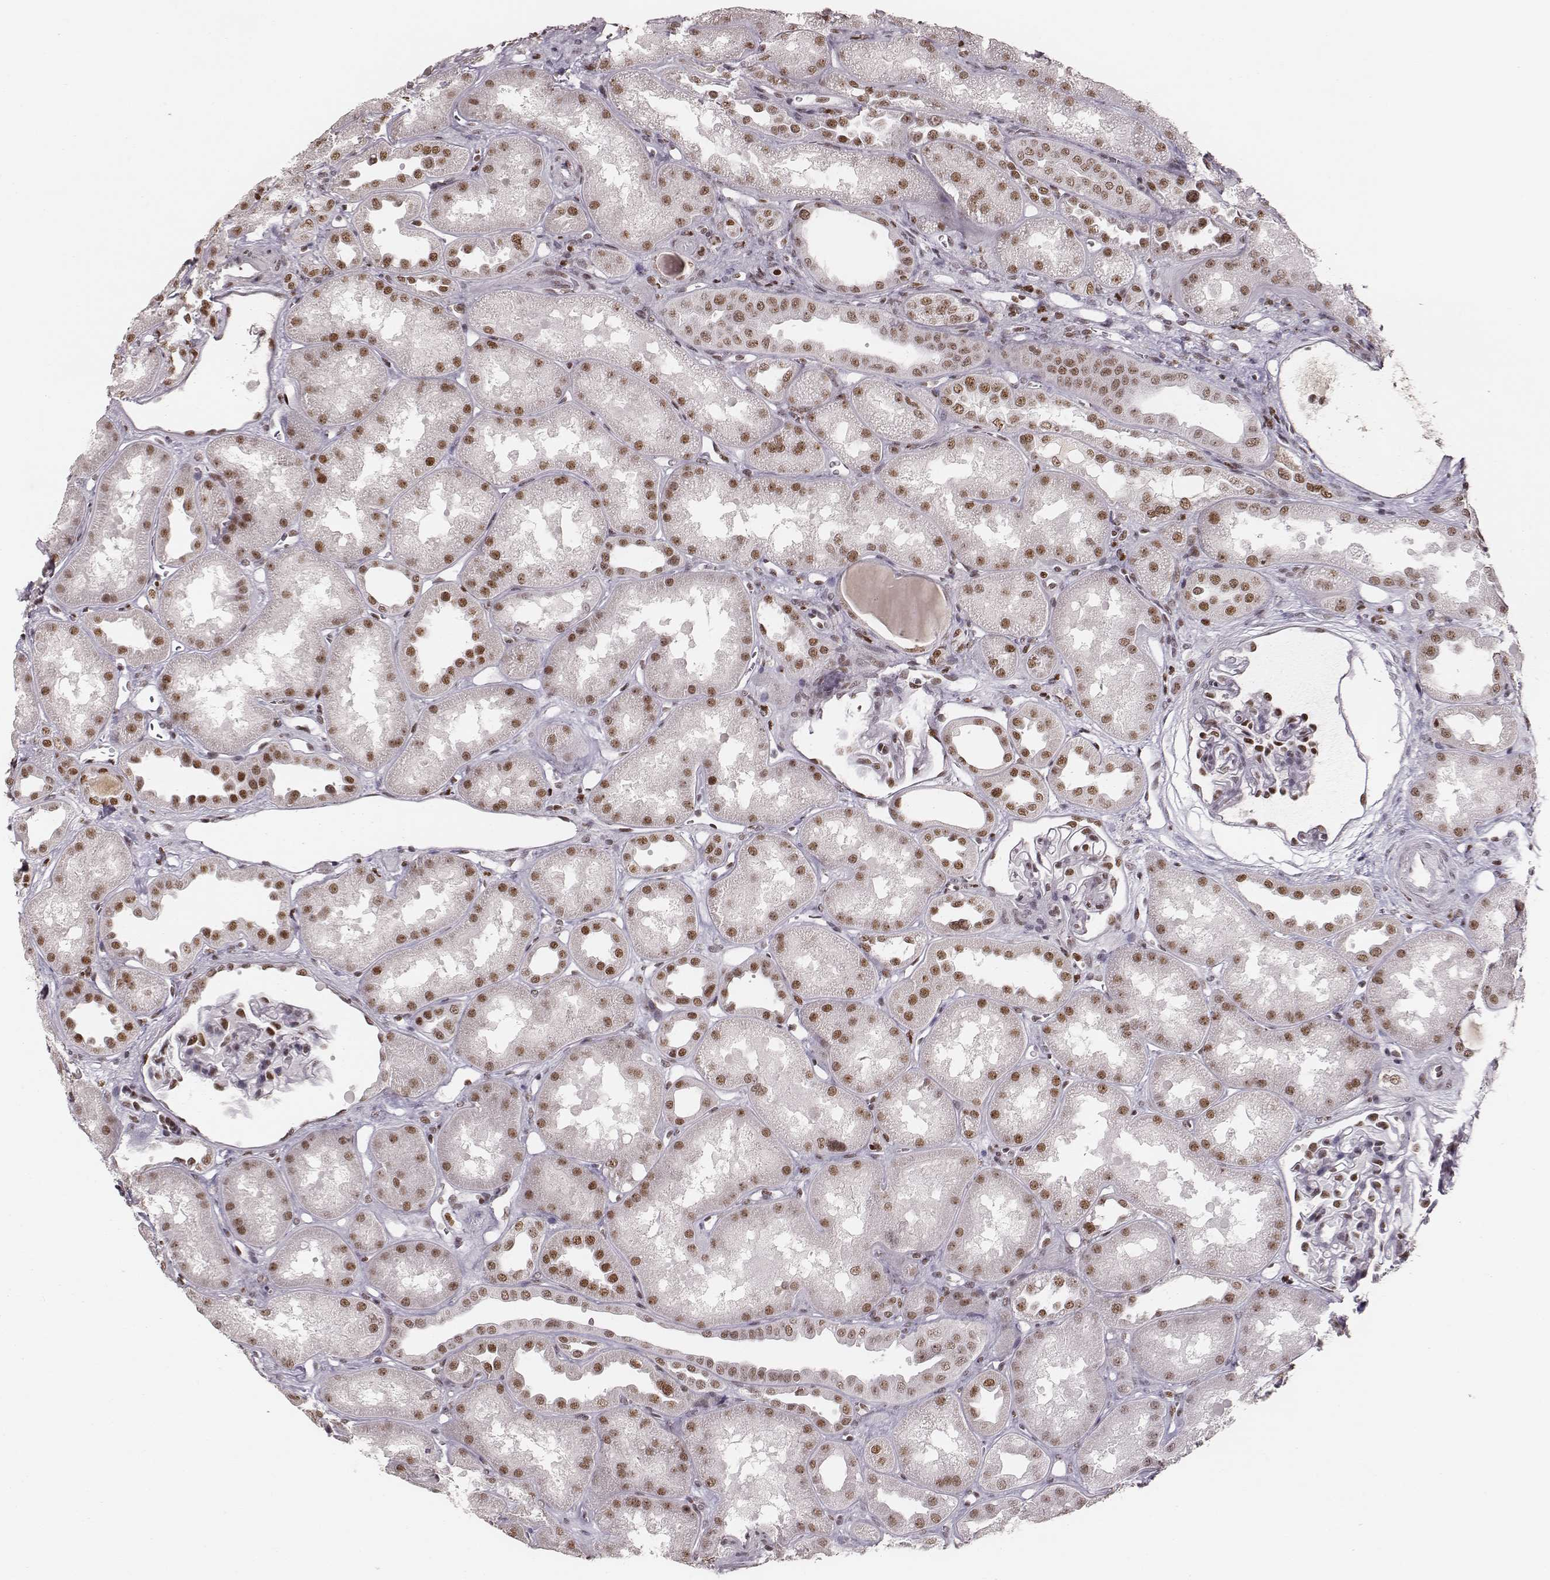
{"staining": {"intensity": "moderate", "quantity": ">75%", "location": "nuclear"}, "tissue": "kidney", "cell_type": "Cells in glomeruli", "image_type": "normal", "snomed": [{"axis": "morphology", "description": "Normal tissue, NOS"}, {"axis": "topography", "description": "Kidney"}], "caption": "Approximately >75% of cells in glomeruli in unremarkable human kidney exhibit moderate nuclear protein expression as visualized by brown immunohistochemical staining.", "gene": "PARP1", "patient": {"sex": "male", "age": 61}}